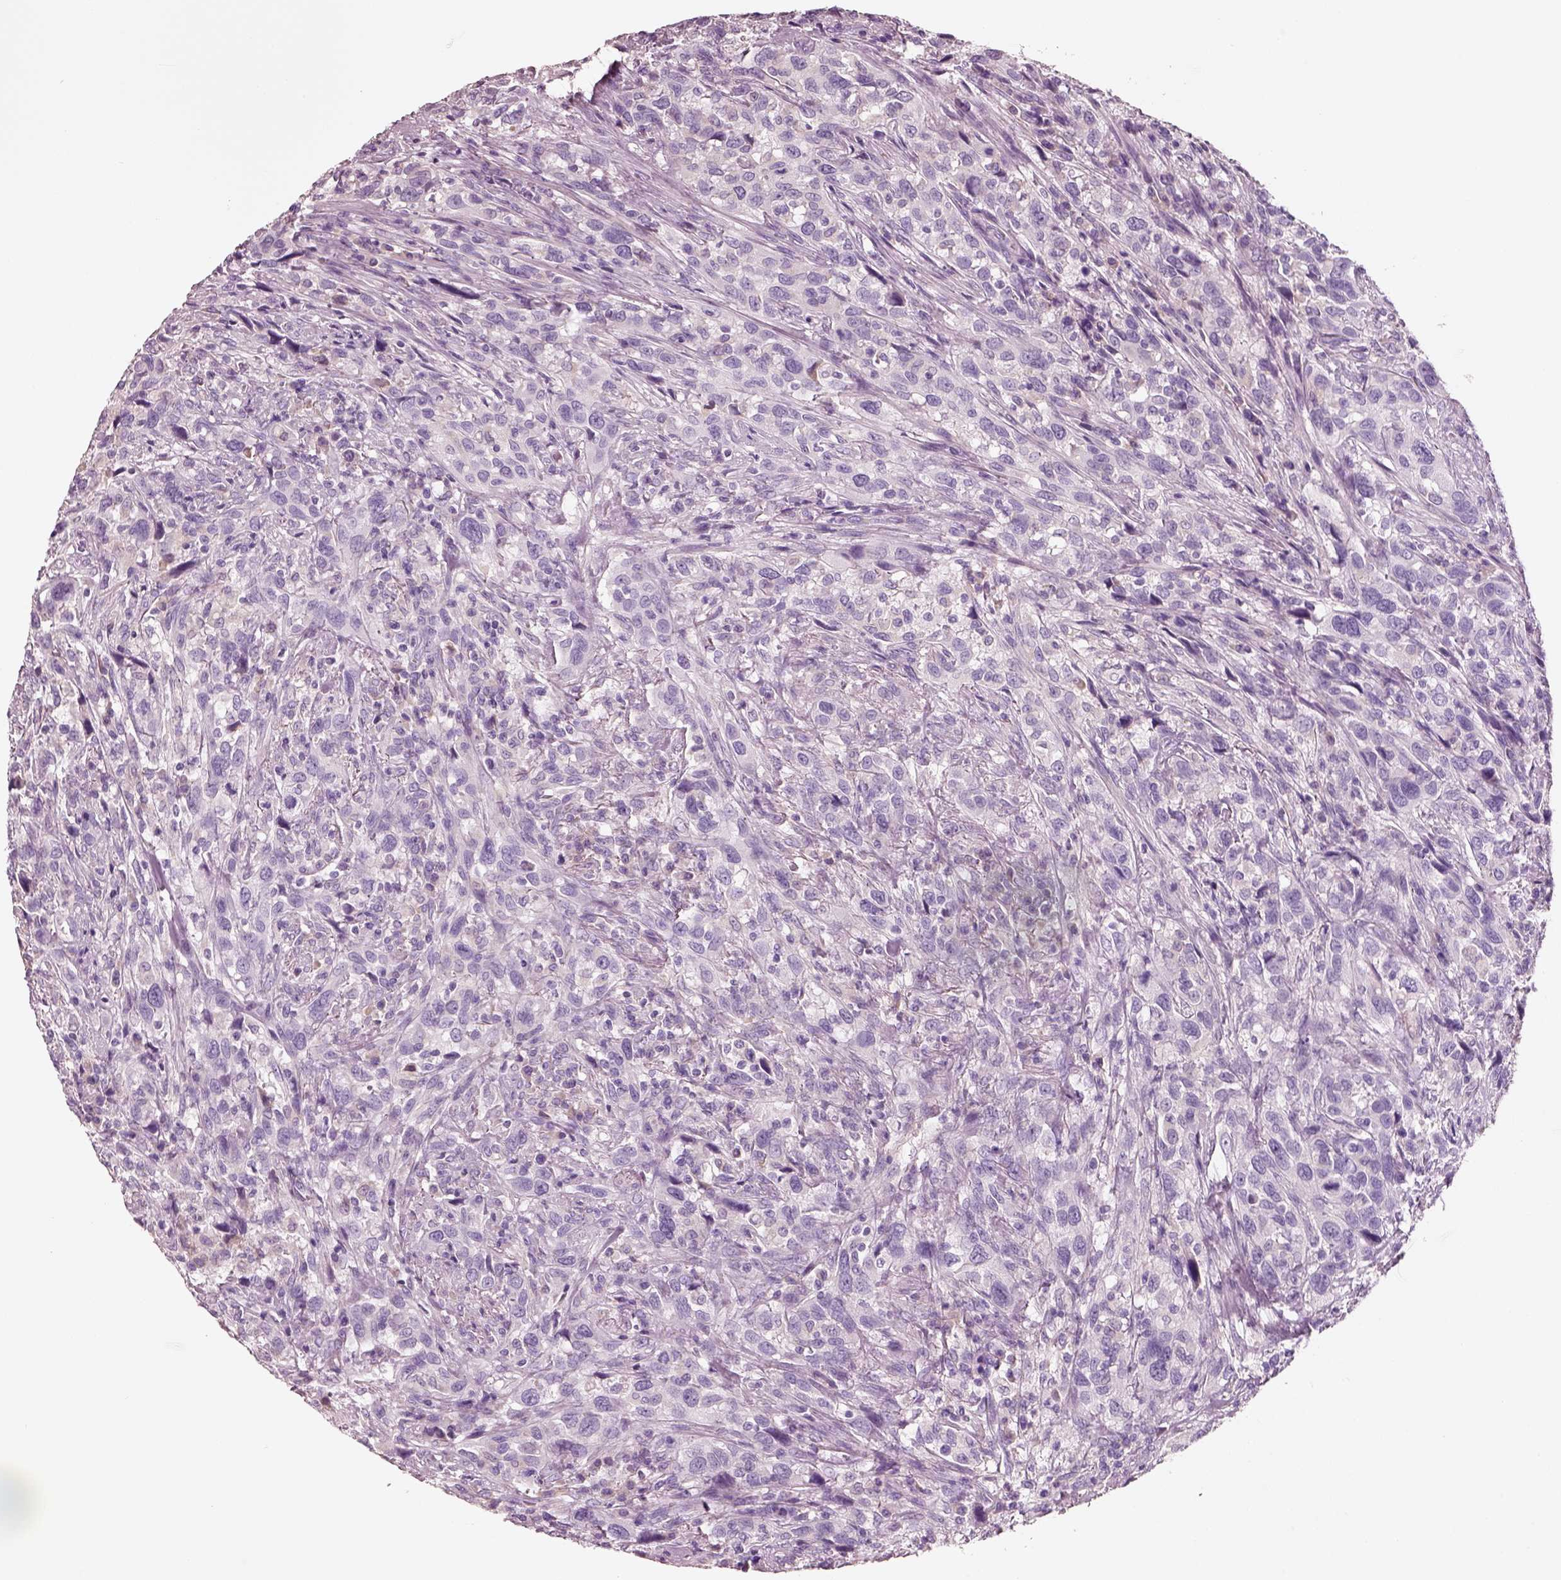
{"staining": {"intensity": "negative", "quantity": "none", "location": "none"}, "tissue": "urothelial cancer", "cell_type": "Tumor cells", "image_type": "cancer", "snomed": [{"axis": "morphology", "description": "Urothelial carcinoma, NOS"}, {"axis": "morphology", "description": "Urothelial carcinoma, High grade"}, {"axis": "topography", "description": "Urinary bladder"}], "caption": "A micrograph of transitional cell carcinoma stained for a protein shows no brown staining in tumor cells.", "gene": "PNOC", "patient": {"sex": "female", "age": 64}}